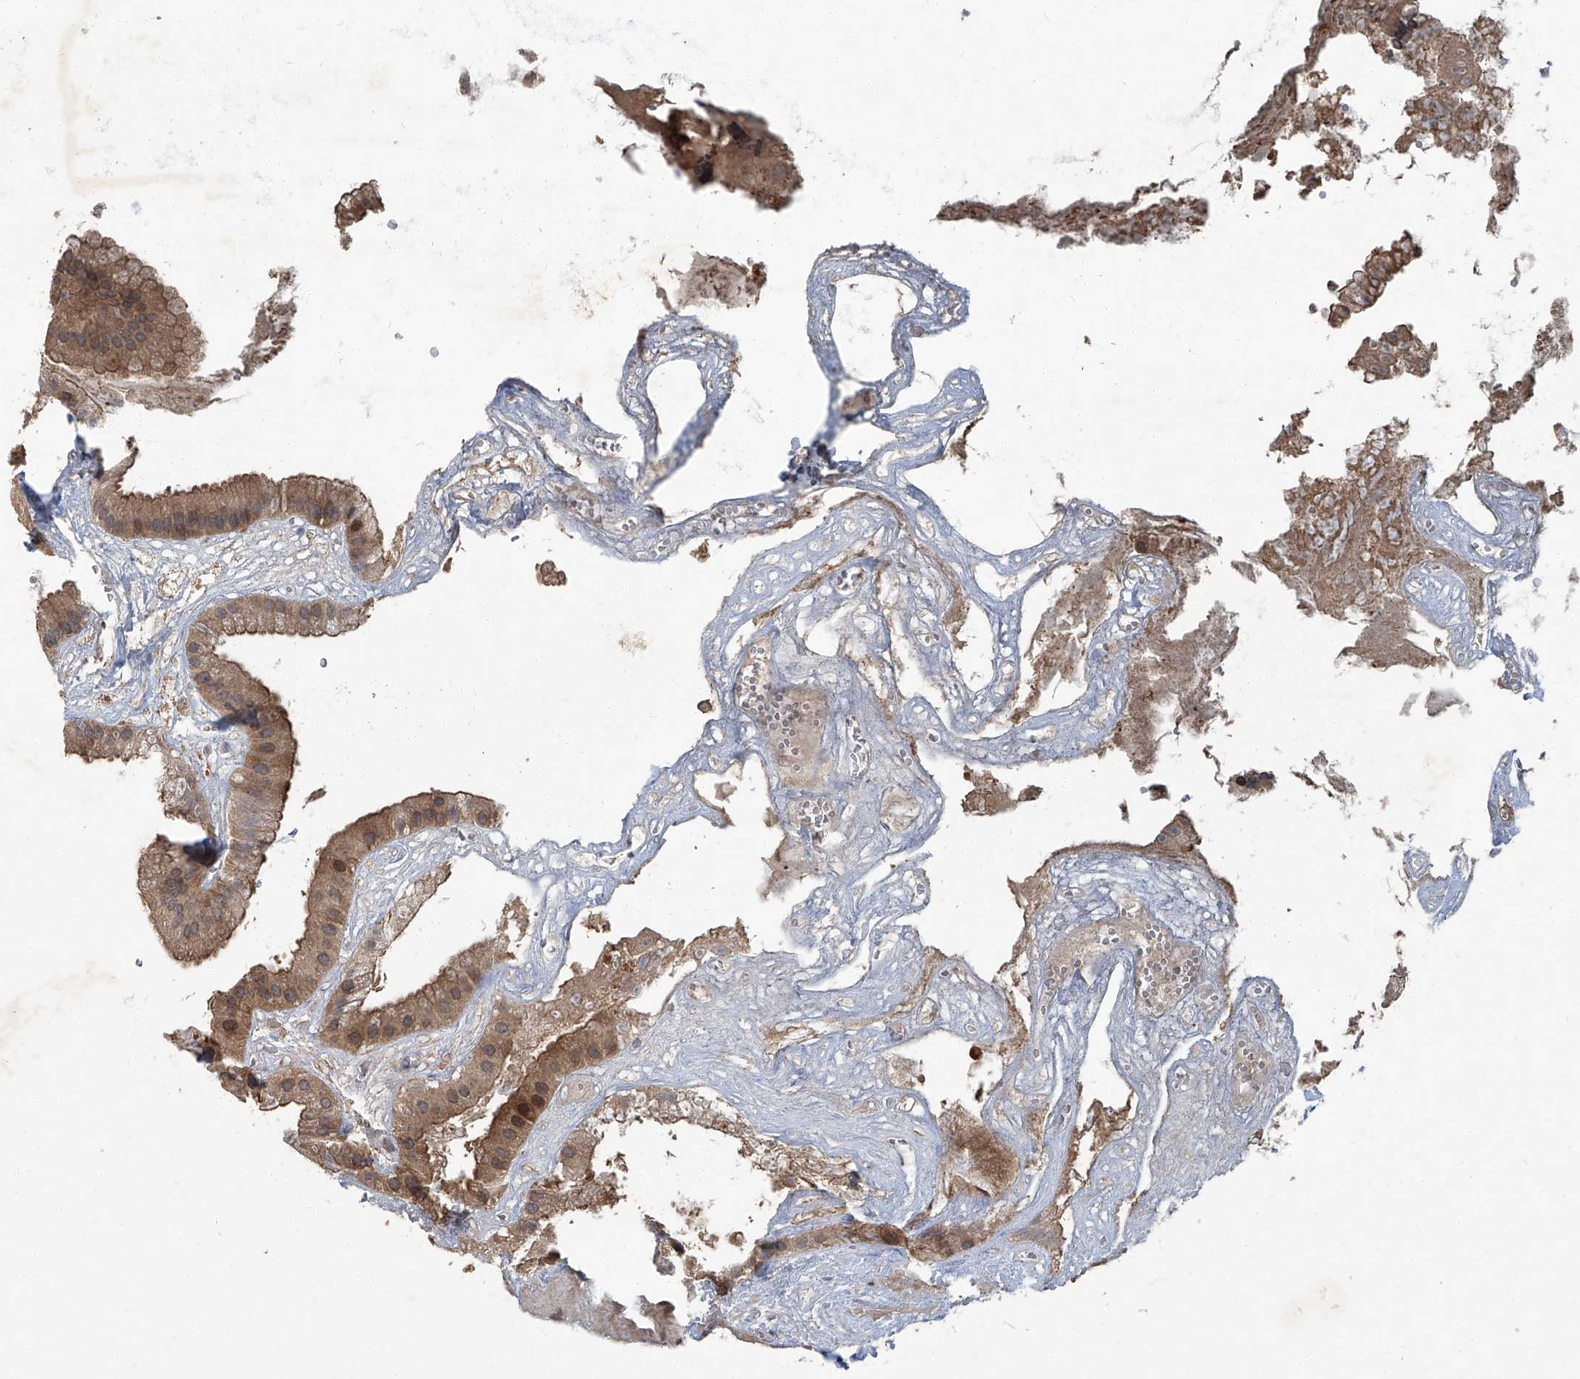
{"staining": {"intensity": "moderate", "quantity": ">75%", "location": "cytoplasmic/membranous"}, "tissue": "gallbladder", "cell_type": "Glandular cells", "image_type": "normal", "snomed": [{"axis": "morphology", "description": "Normal tissue, NOS"}, {"axis": "topography", "description": "Gallbladder"}], "caption": "Approximately >75% of glandular cells in unremarkable human gallbladder display moderate cytoplasmic/membranous protein positivity as visualized by brown immunohistochemical staining.", "gene": "ANKRD34A", "patient": {"sex": "male", "age": 55}}